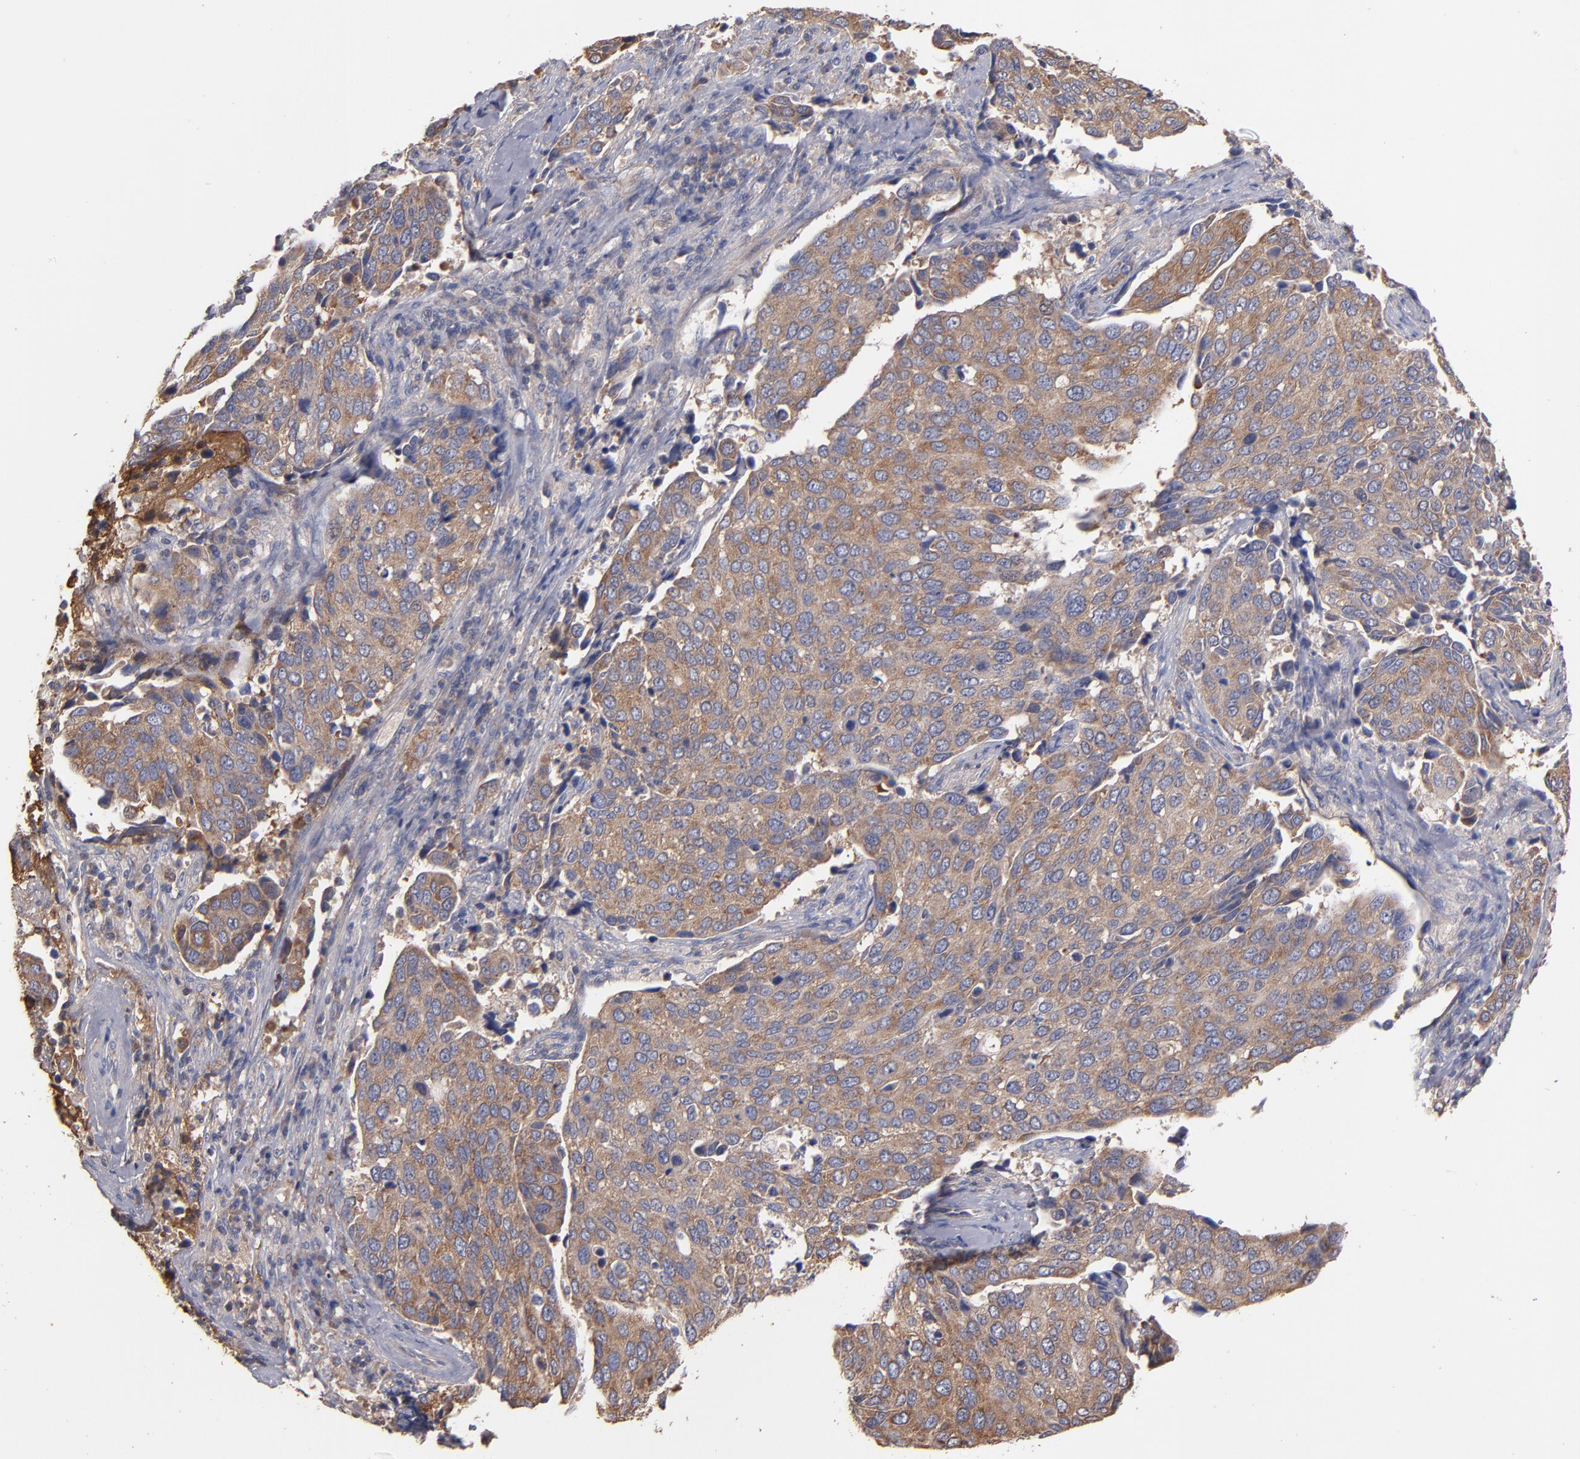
{"staining": {"intensity": "moderate", "quantity": ">75%", "location": "cytoplasmic/membranous"}, "tissue": "cervical cancer", "cell_type": "Tumor cells", "image_type": "cancer", "snomed": [{"axis": "morphology", "description": "Squamous cell carcinoma, NOS"}, {"axis": "topography", "description": "Cervix"}], "caption": "Approximately >75% of tumor cells in cervical cancer demonstrate moderate cytoplasmic/membranous protein staining as visualized by brown immunohistochemical staining.", "gene": "DACT1", "patient": {"sex": "female", "age": 54}}